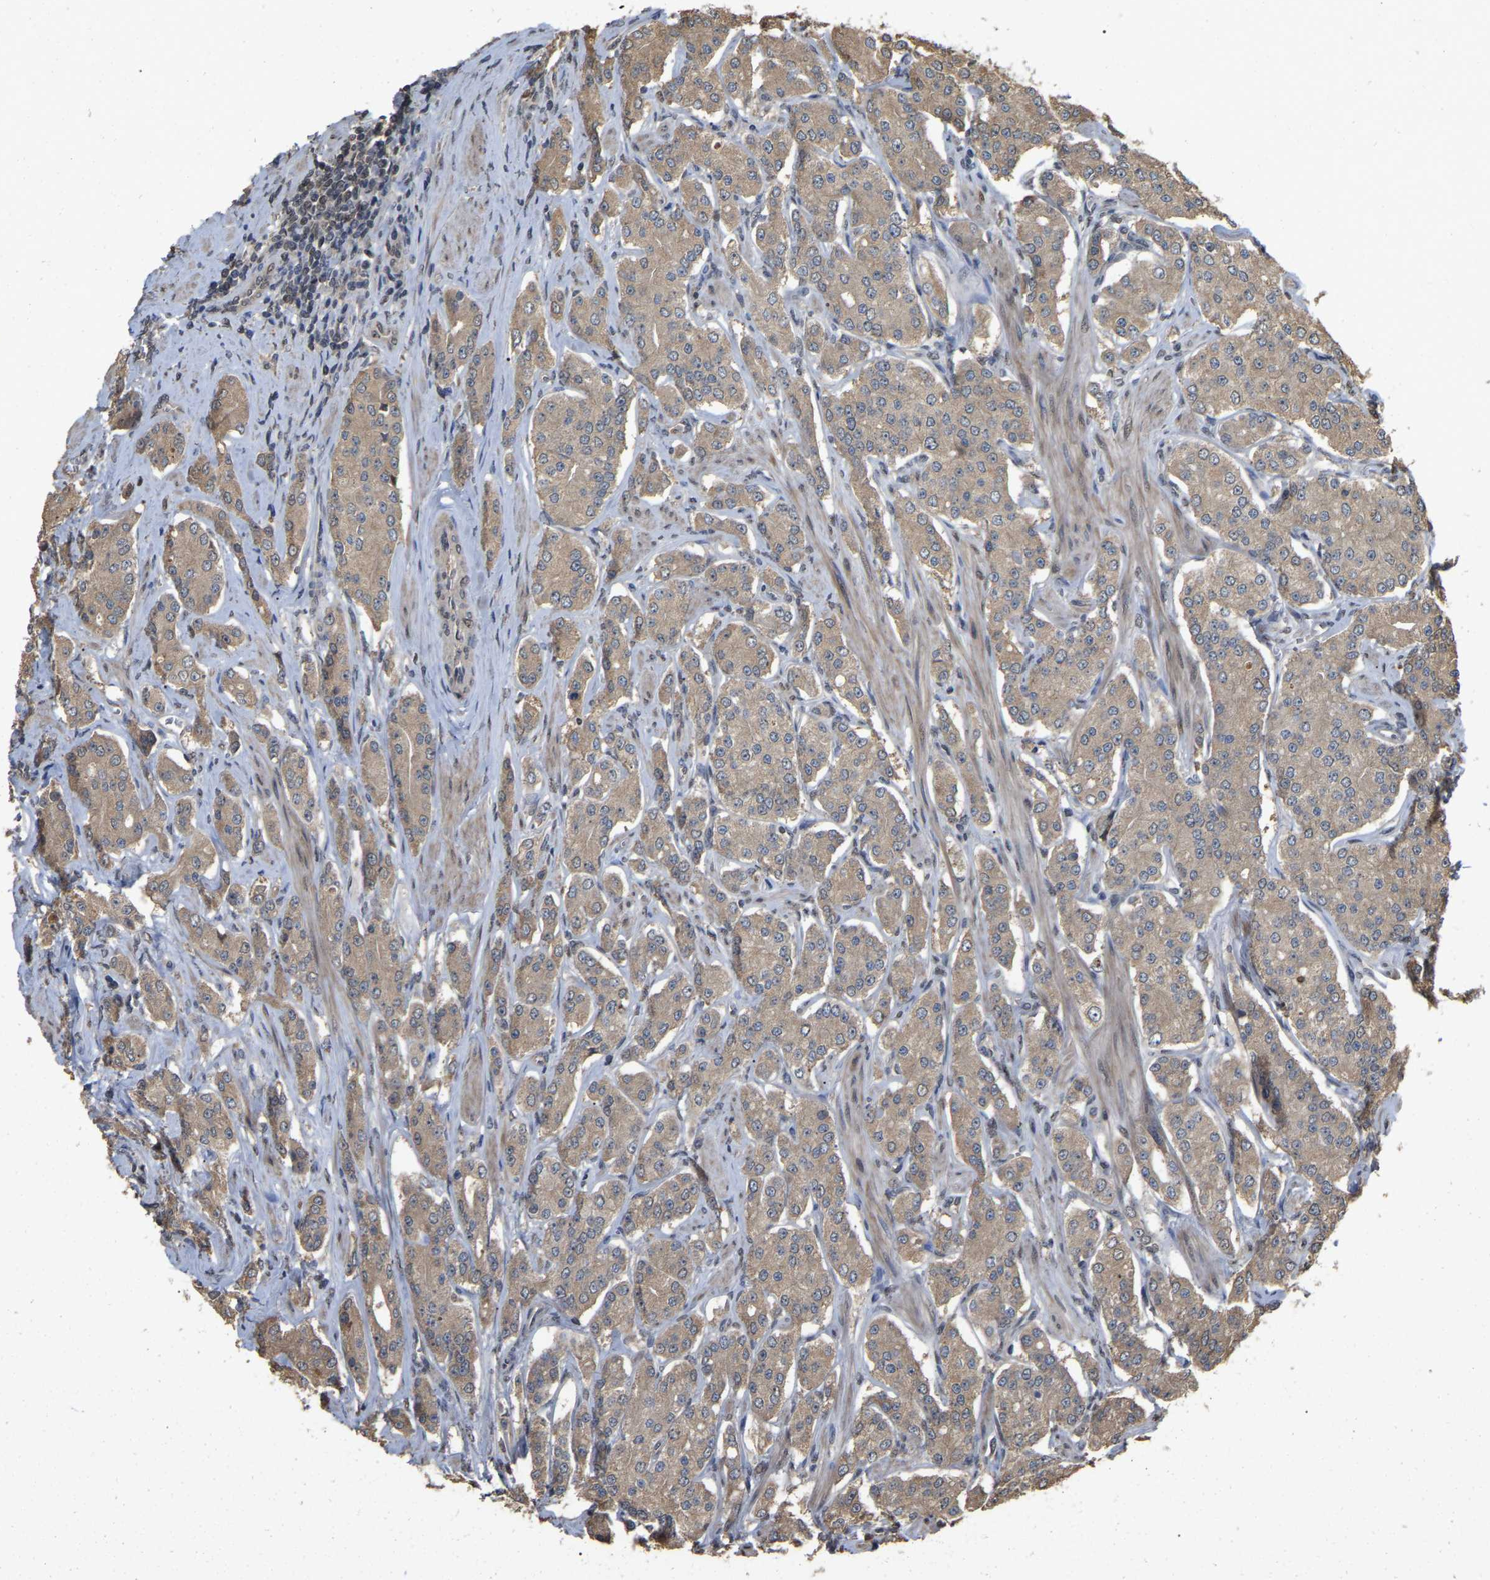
{"staining": {"intensity": "moderate", "quantity": ">75%", "location": "cytoplasmic/membranous"}, "tissue": "prostate cancer", "cell_type": "Tumor cells", "image_type": "cancer", "snomed": [{"axis": "morphology", "description": "Adenocarcinoma, Low grade"}, {"axis": "topography", "description": "Prostate"}], "caption": "An IHC photomicrograph of neoplastic tissue is shown. Protein staining in brown shows moderate cytoplasmic/membranous positivity in prostate cancer within tumor cells.", "gene": "FAM219A", "patient": {"sex": "male", "age": 69}}